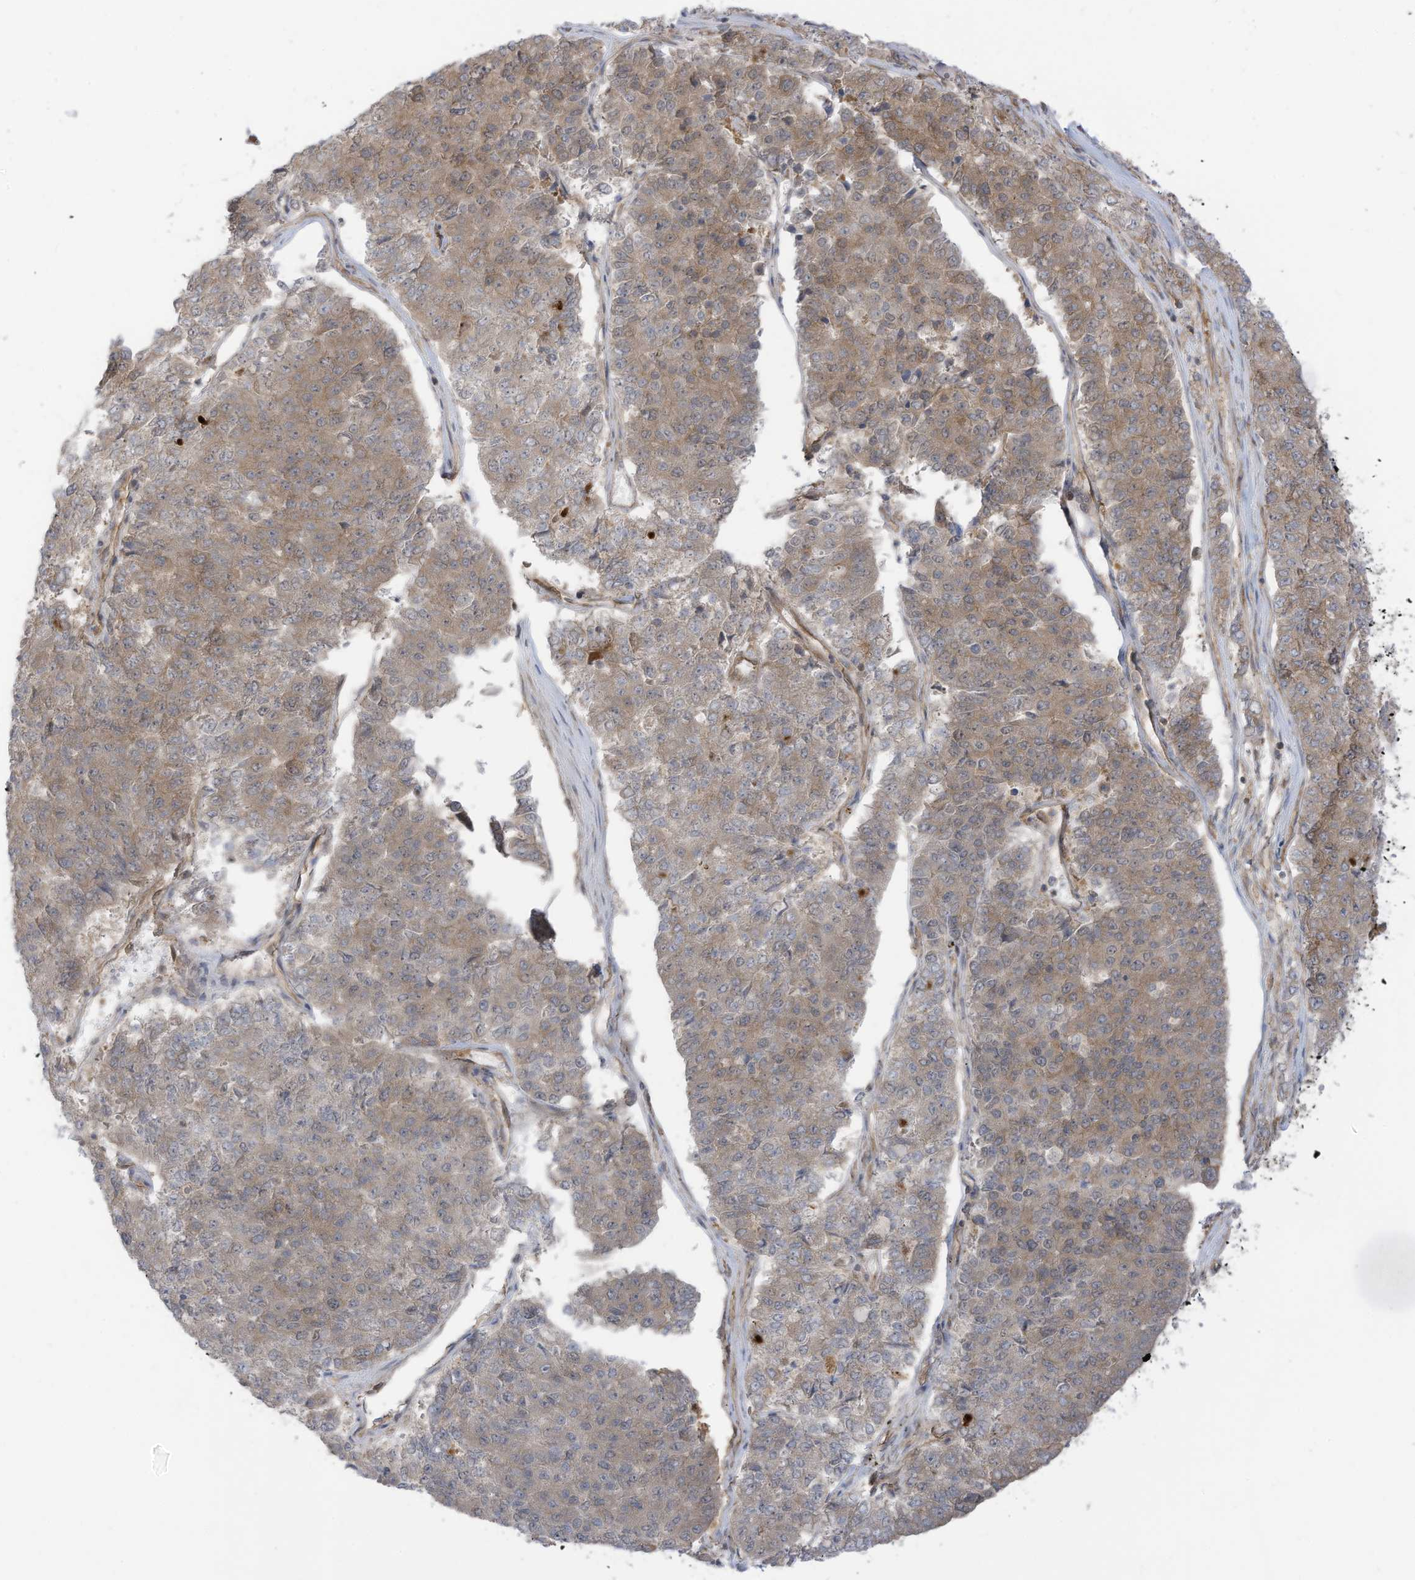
{"staining": {"intensity": "weak", "quantity": "25%-75%", "location": "cytoplasmic/membranous"}, "tissue": "pancreatic cancer", "cell_type": "Tumor cells", "image_type": "cancer", "snomed": [{"axis": "morphology", "description": "Adenocarcinoma, NOS"}, {"axis": "topography", "description": "Pancreas"}], "caption": "Immunohistochemical staining of human pancreatic adenocarcinoma shows low levels of weak cytoplasmic/membranous positivity in about 25%-75% of tumor cells.", "gene": "REPS1", "patient": {"sex": "male", "age": 50}}